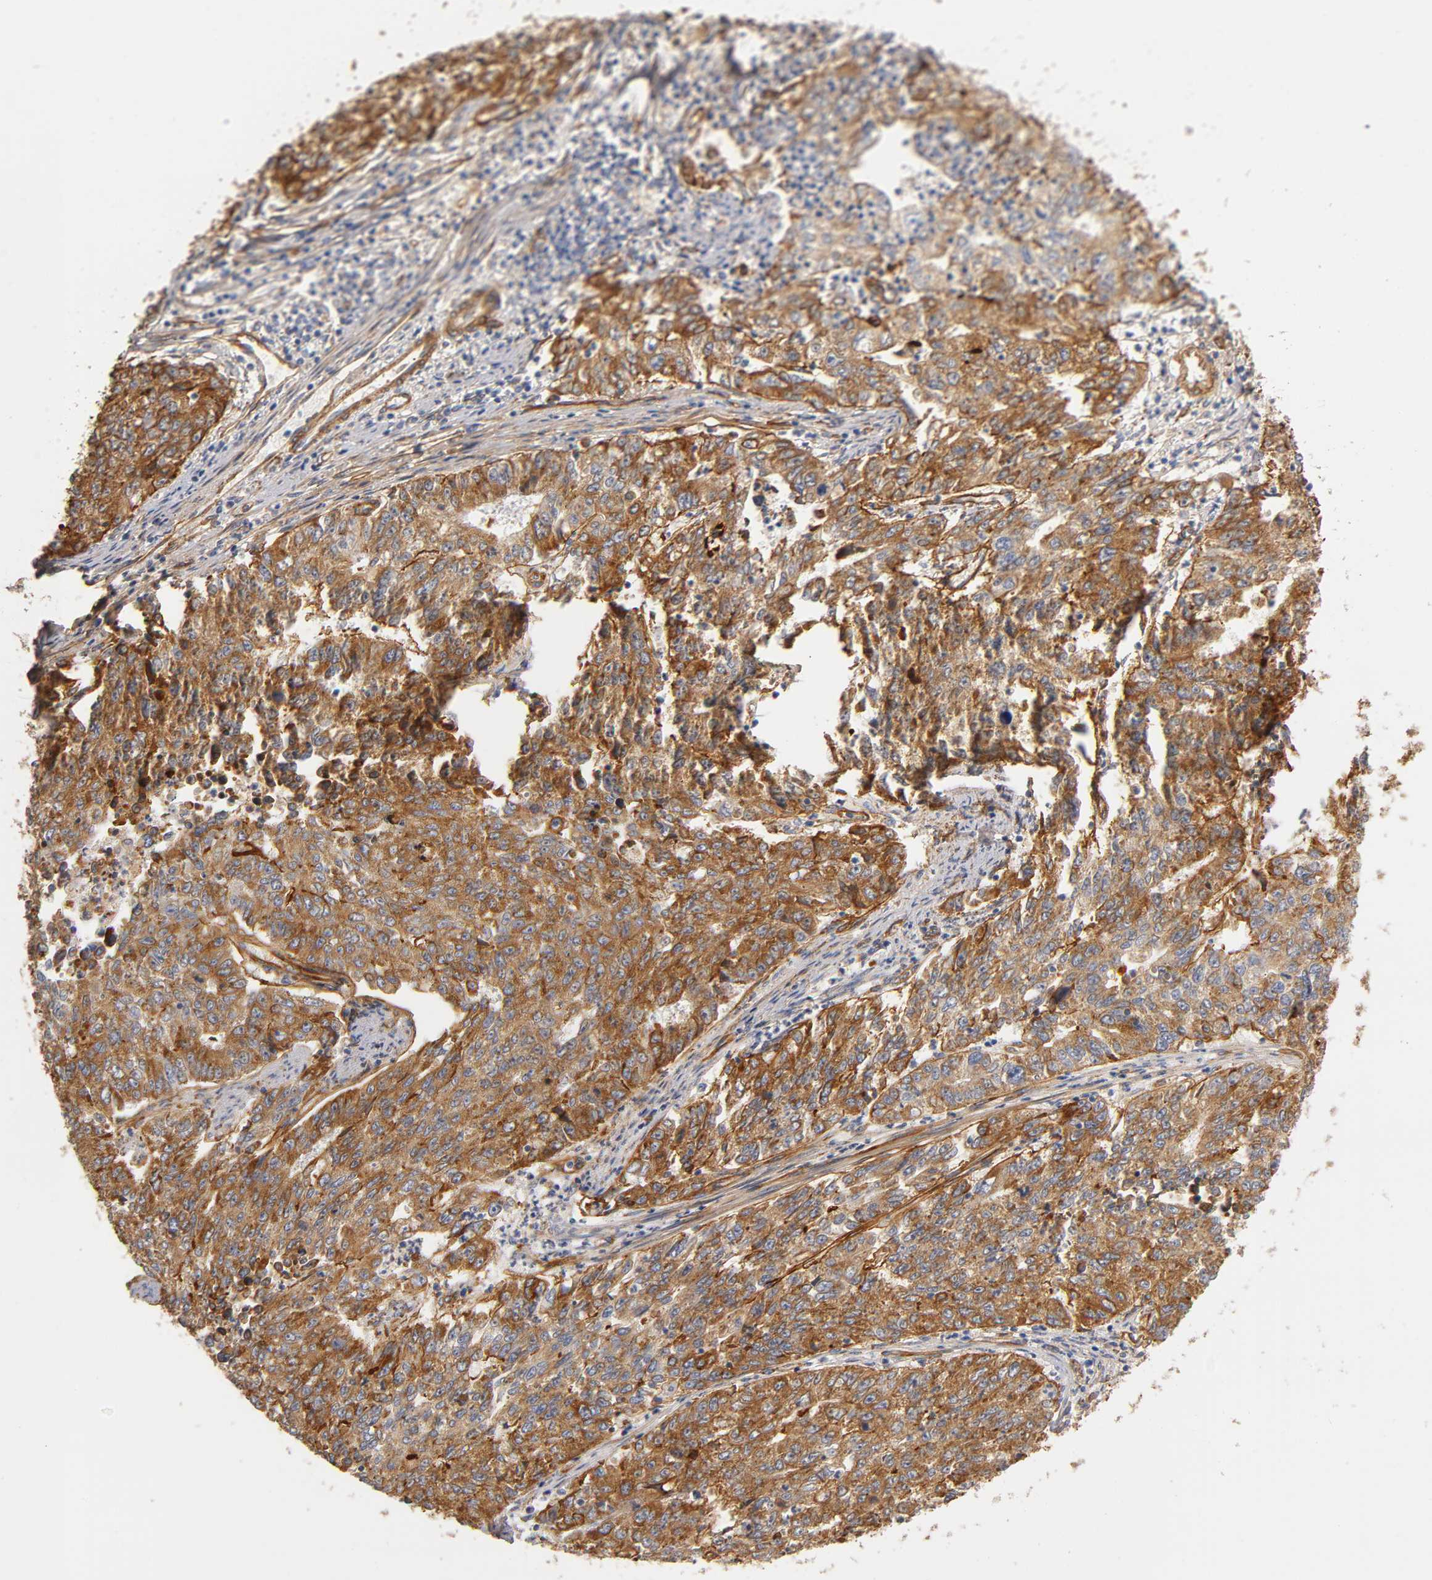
{"staining": {"intensity": "strong", "quantity": ">75%", "location": "cytoplasmic/membranous"}, "tissue": "endometrial cancer", "cell_type": "Tumor cells", "image_type": "cancer", "snomed": [{"axis": "morphology", "description": "Adenocarcinoma, NOS"}, {"axis": "topography", "description": "Endometrium"}], "caption": "A high-resolution photomicrograph shows IHC staining of endometrial cancer, which exhibits strong cytoplasmic/membranous positivity in about >75% of tumor cells.", "gene": "LAMB1", "patient": {"sex": "female", "age": 42}}